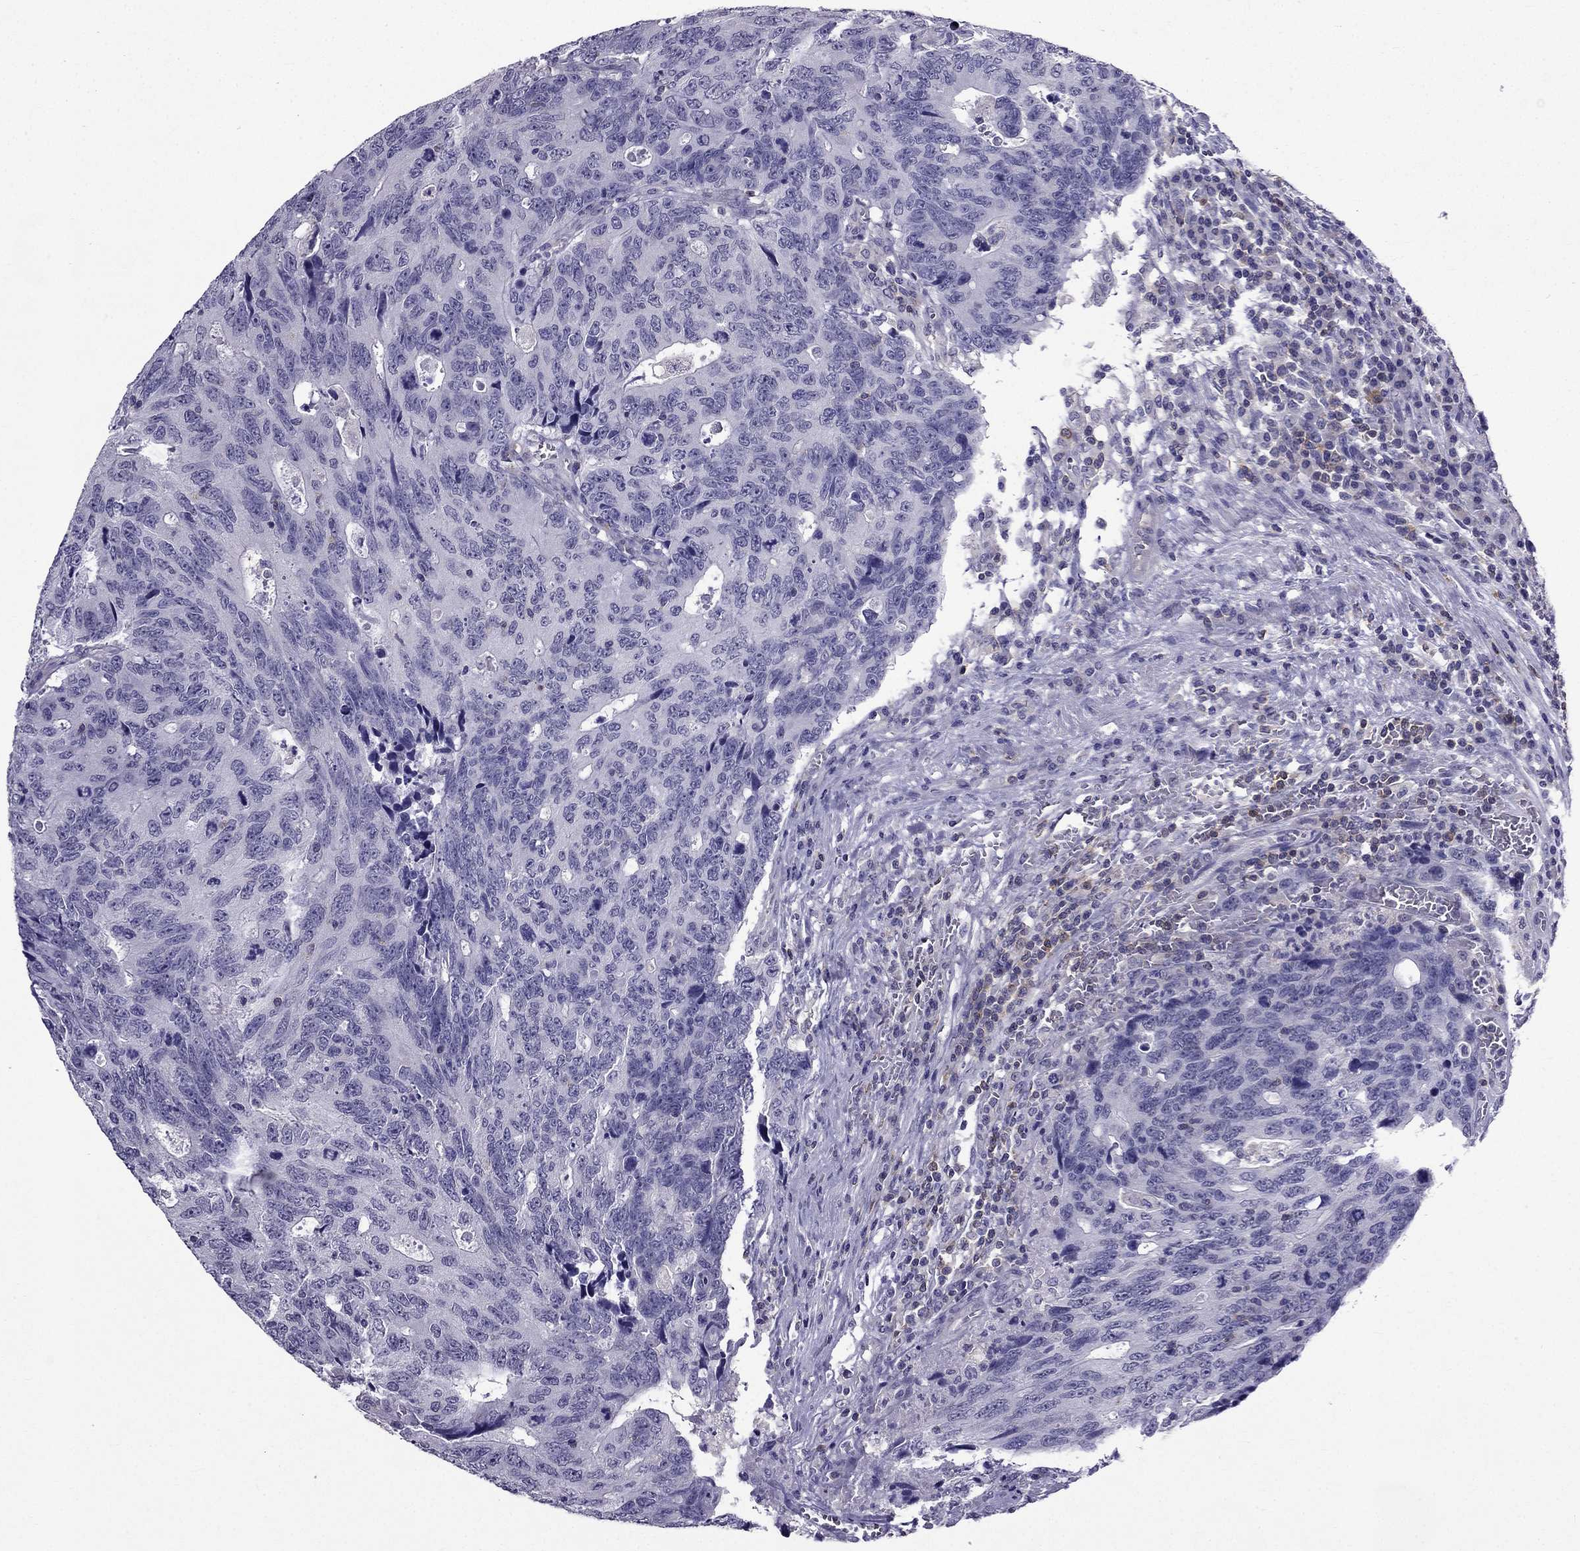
{"staining": {"intensity": "negative", "quantity": "none", "location": "none"}, "tissue": "colorectal cancer", "cell_type": "Tumor cells", "image_type": "cancer", "snomed": [{"axis": "morphology", "description": "Adenocarcinoma, NOS"}, {"axis": "topography", "description": "Colon"}], "caption": "The photomicrograph displays no significant positivity in tumor cells of colorectal adenocarcinoma.", "gene": "AAK1", "patient": {"sex": "female", "age": 77}}